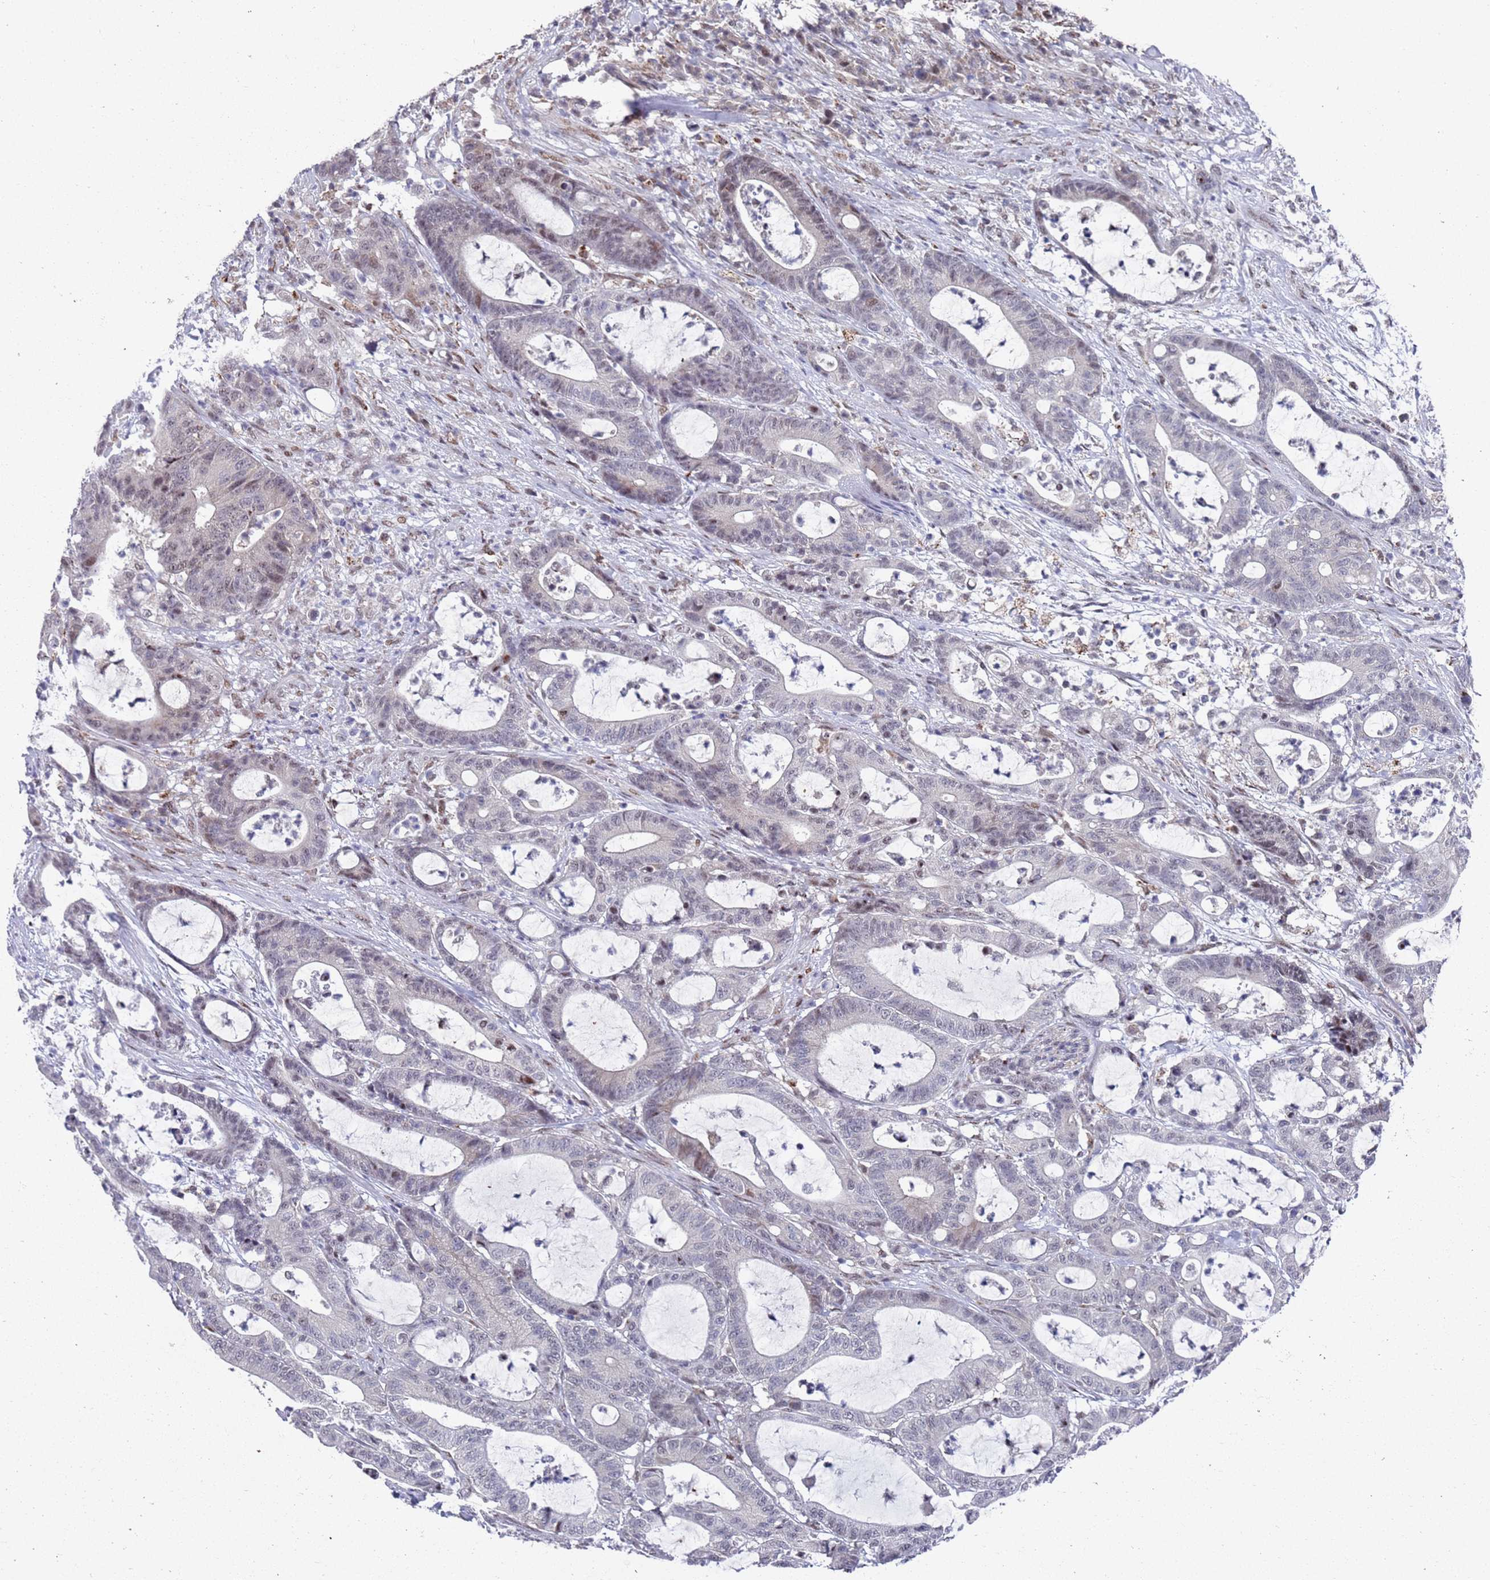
{"staining": {"intensity": "weak", "quantity": "<25%", "location": "nuclear"}, "tissue": "colorectal cancer", "cell_type": "Tumor cells", "image_type": "cancer", "snomed": [{"axis": "morphology", "description": "Adenocarcinoma, NOS"}, {"axis": "topography", "description": "Colon"}], "caption": "A high-resolution image shows immunohistochemistry (IHC) staining of colorectal cancer, which demonstrates no significant expression in tumor cells. (Stains: DAB IHC with hematoxylin counter stain, Microscopy: brightfield microscopy at high magnification).", "gene": "COPS6", "patient": {"sex": "female", "age": 84}}